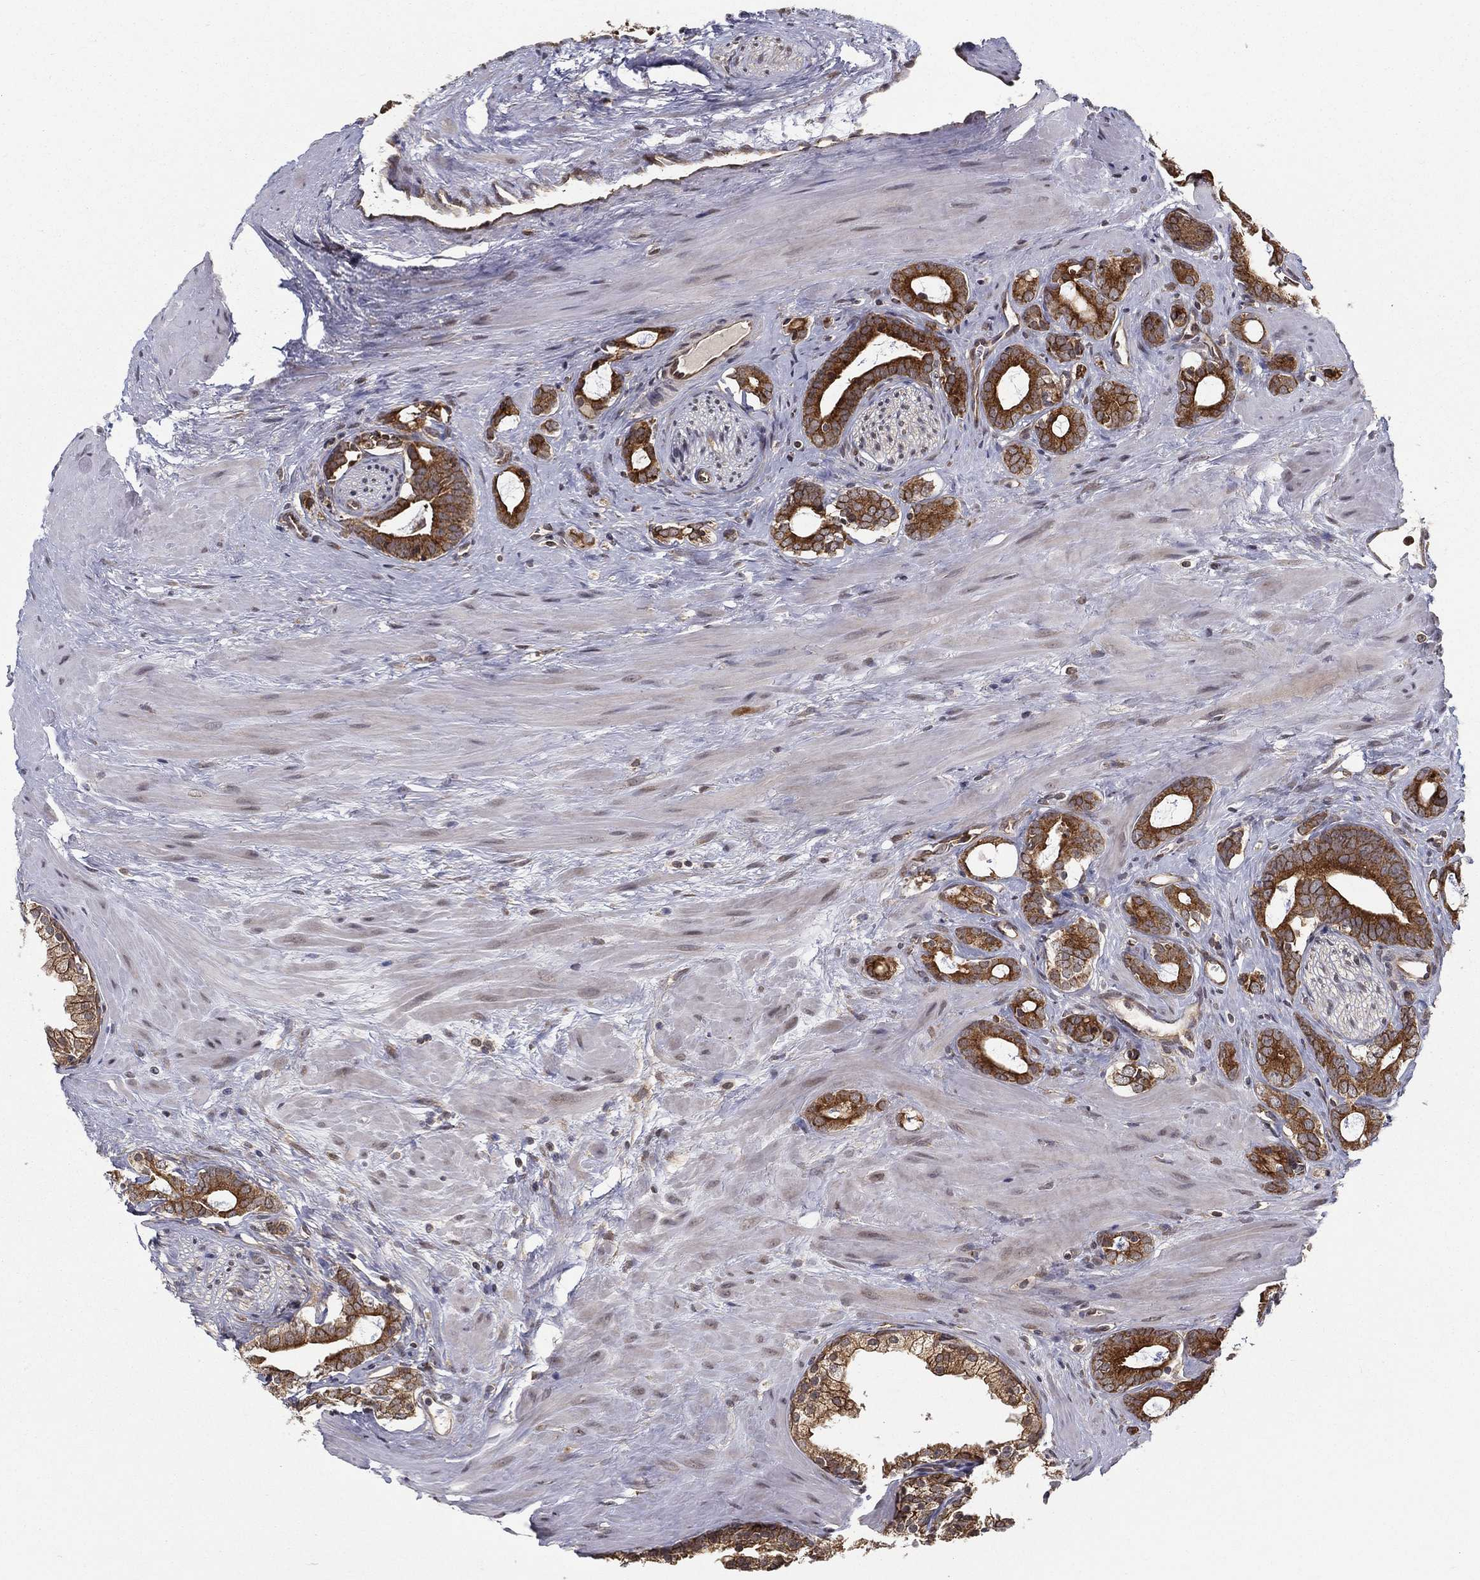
{"staining": {"intensity": "strong", "quantity": ">75%", "location": "cytoplasmic/membranous"}, "tissue": "prostate cancer", "cell_type": "Tumor cells", "image_type": "cancer", "snomed": [{"axis": "morphology", "description": "Adenocarcinoma, NOS"}, {"axis": "topography", "description": "Prostate"}], "caption": "This is a photomicrograph of IHC staining of prostate cancer (adenocarcinoma), which shows strong staining in the cytoplasmic/membranous of tumor cells.", "gene": "UACA", "patient": {"sex": "male", "age": 55}}